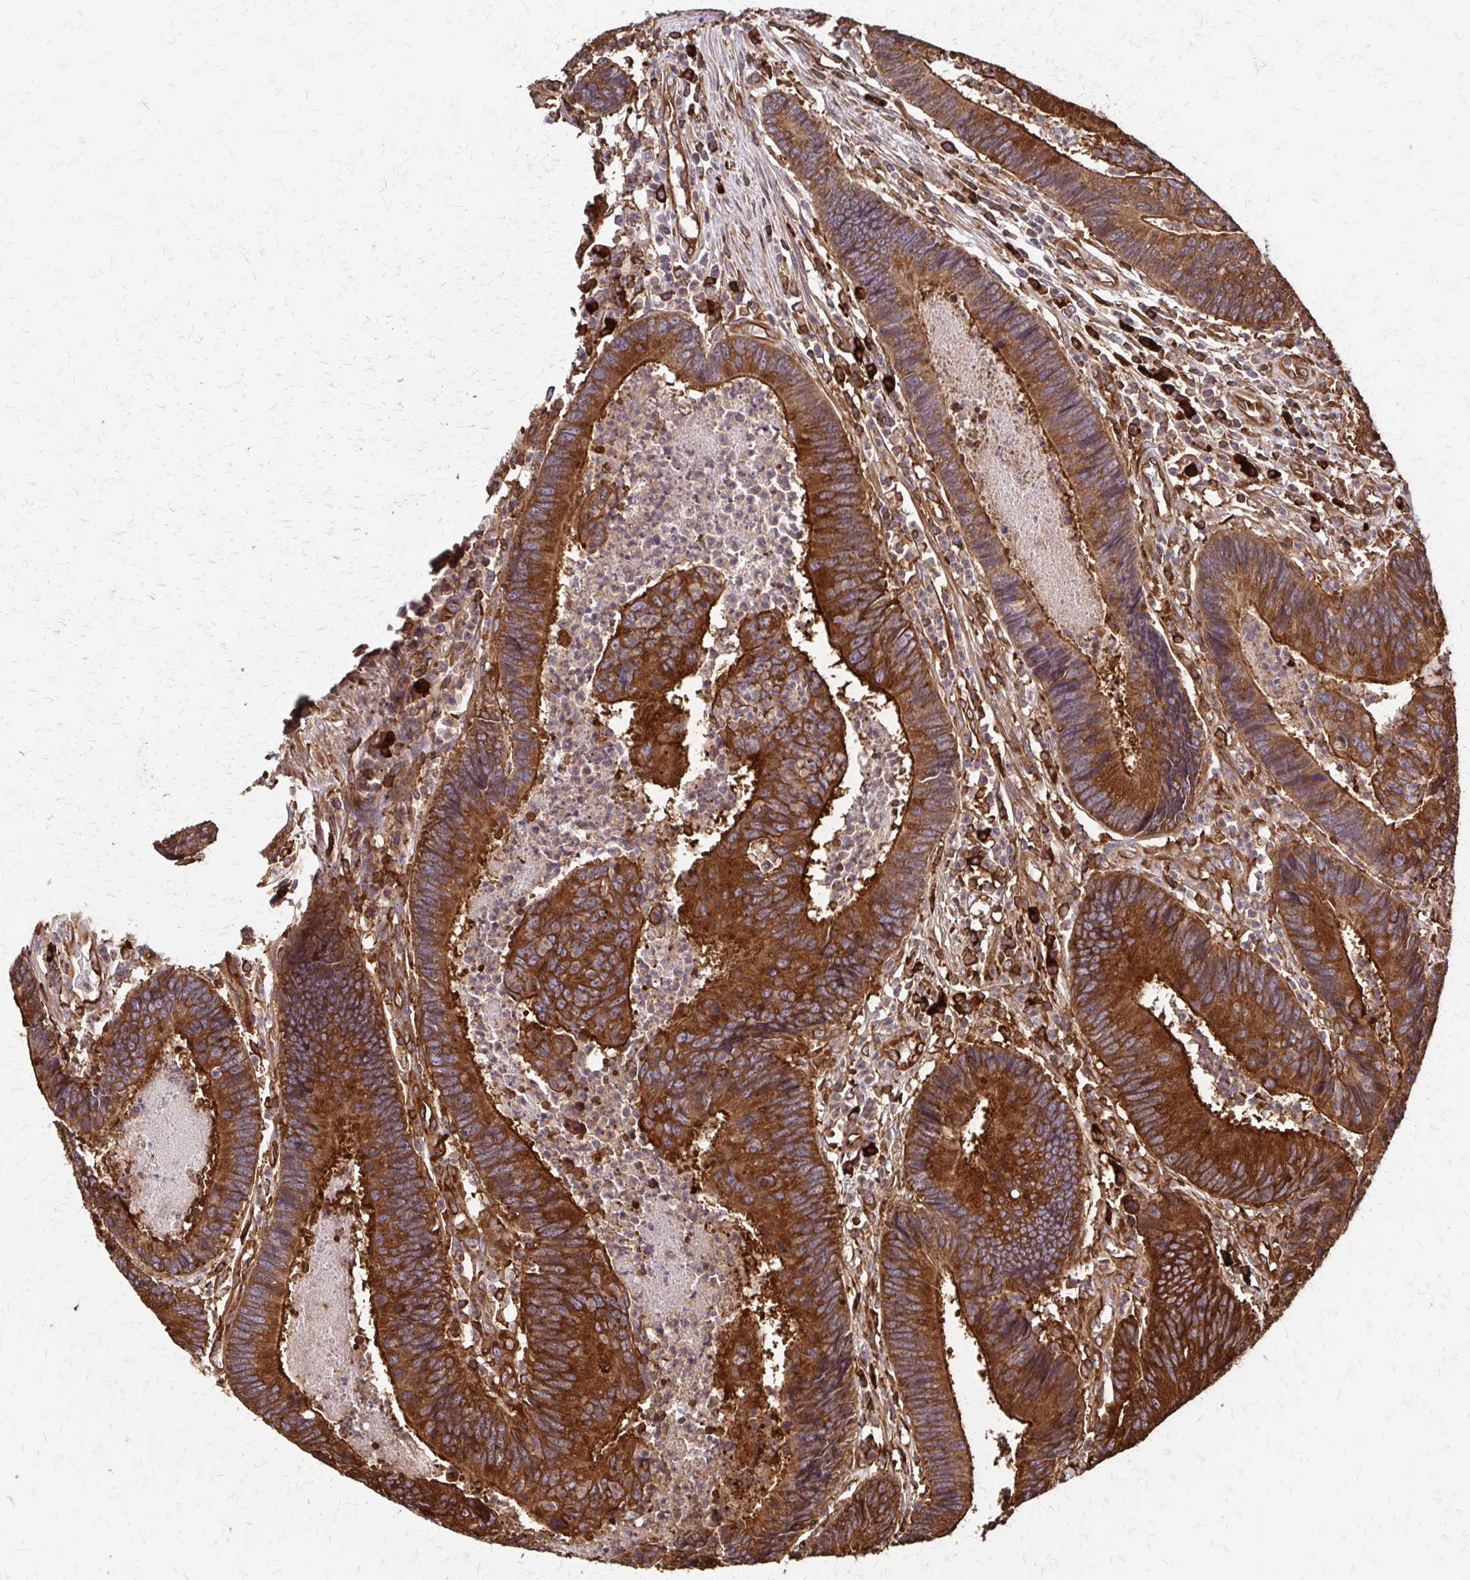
{"staining": {"intensity": "strong", "quantity": ">75%", "location": "cytoplasmic/membranous"}, "tissue": "colorectal cancer", "cell_type": "Tumor cells", "image_type": "cancer", "snomed": [{"axis": "morphology", "description": "Adenocarcinoma, NOS"}, {"axis": "topography", "description": "Colon"}], "caption": "Brown immunohistochemical staining in colorectal cancer displays strong cytoplasmic/membranous staining in approximately >75% of tumor cells.", "gene": "EEF2", "patient": {"sex": "female", "age": 67}}